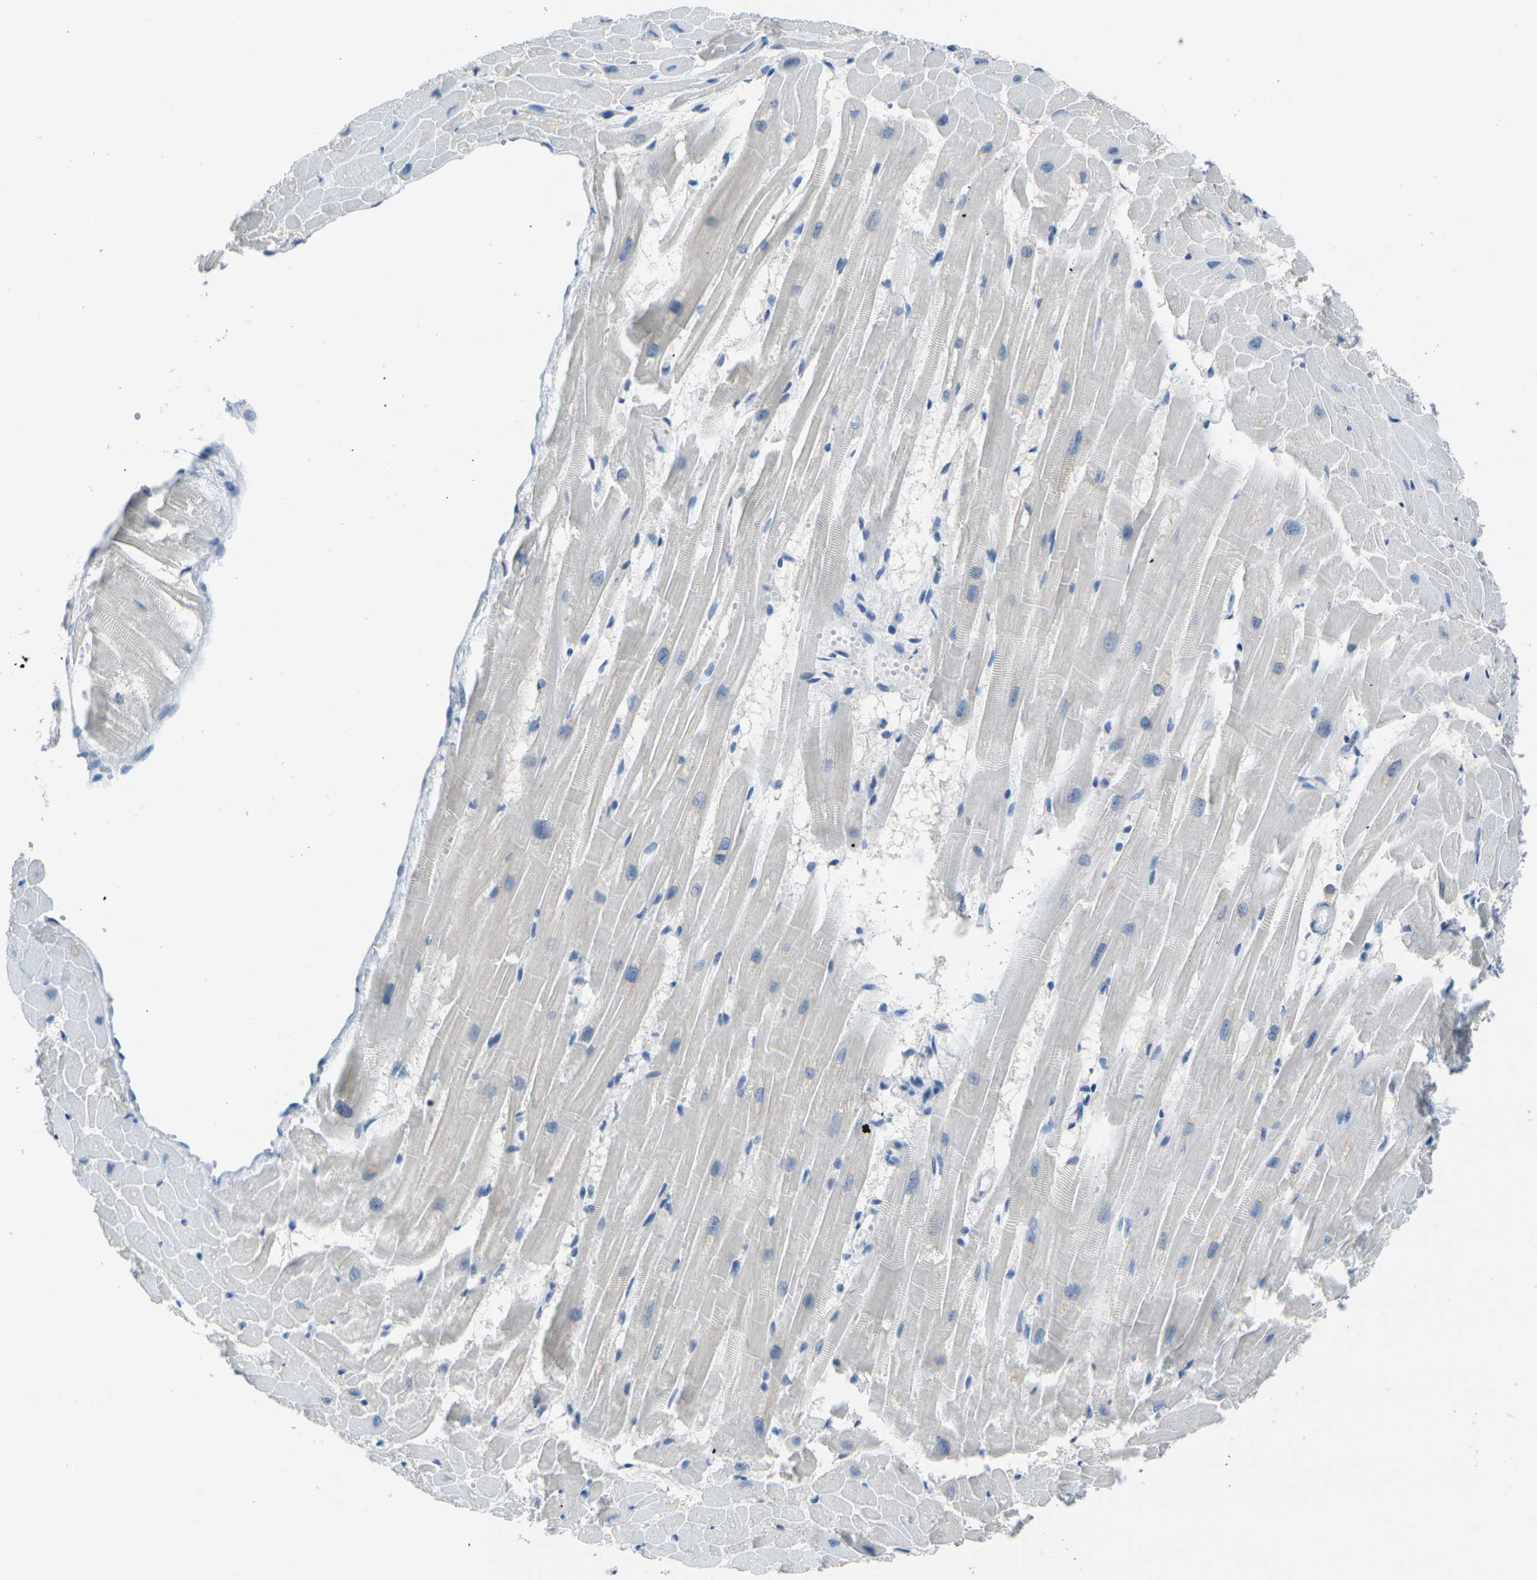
{"staining": {"intensity": "negative", "quantity": "none", "location": "none"}, "tissue": "heart muscle", "cell_type": "Cardiomyocytes", "image_type": "normal", "snomed": [{"axis": "morphology", "description": "Normal tissue, NOS"}, {"axis": "topography", "description": "Heart"}], "caption": "Image shows no protein expression in cardiomyocytes of benign heart muscle. Nuclei are stained in blue.", "gene": "SPTBN2", "patient": {"sex": "female", "age": 19}}